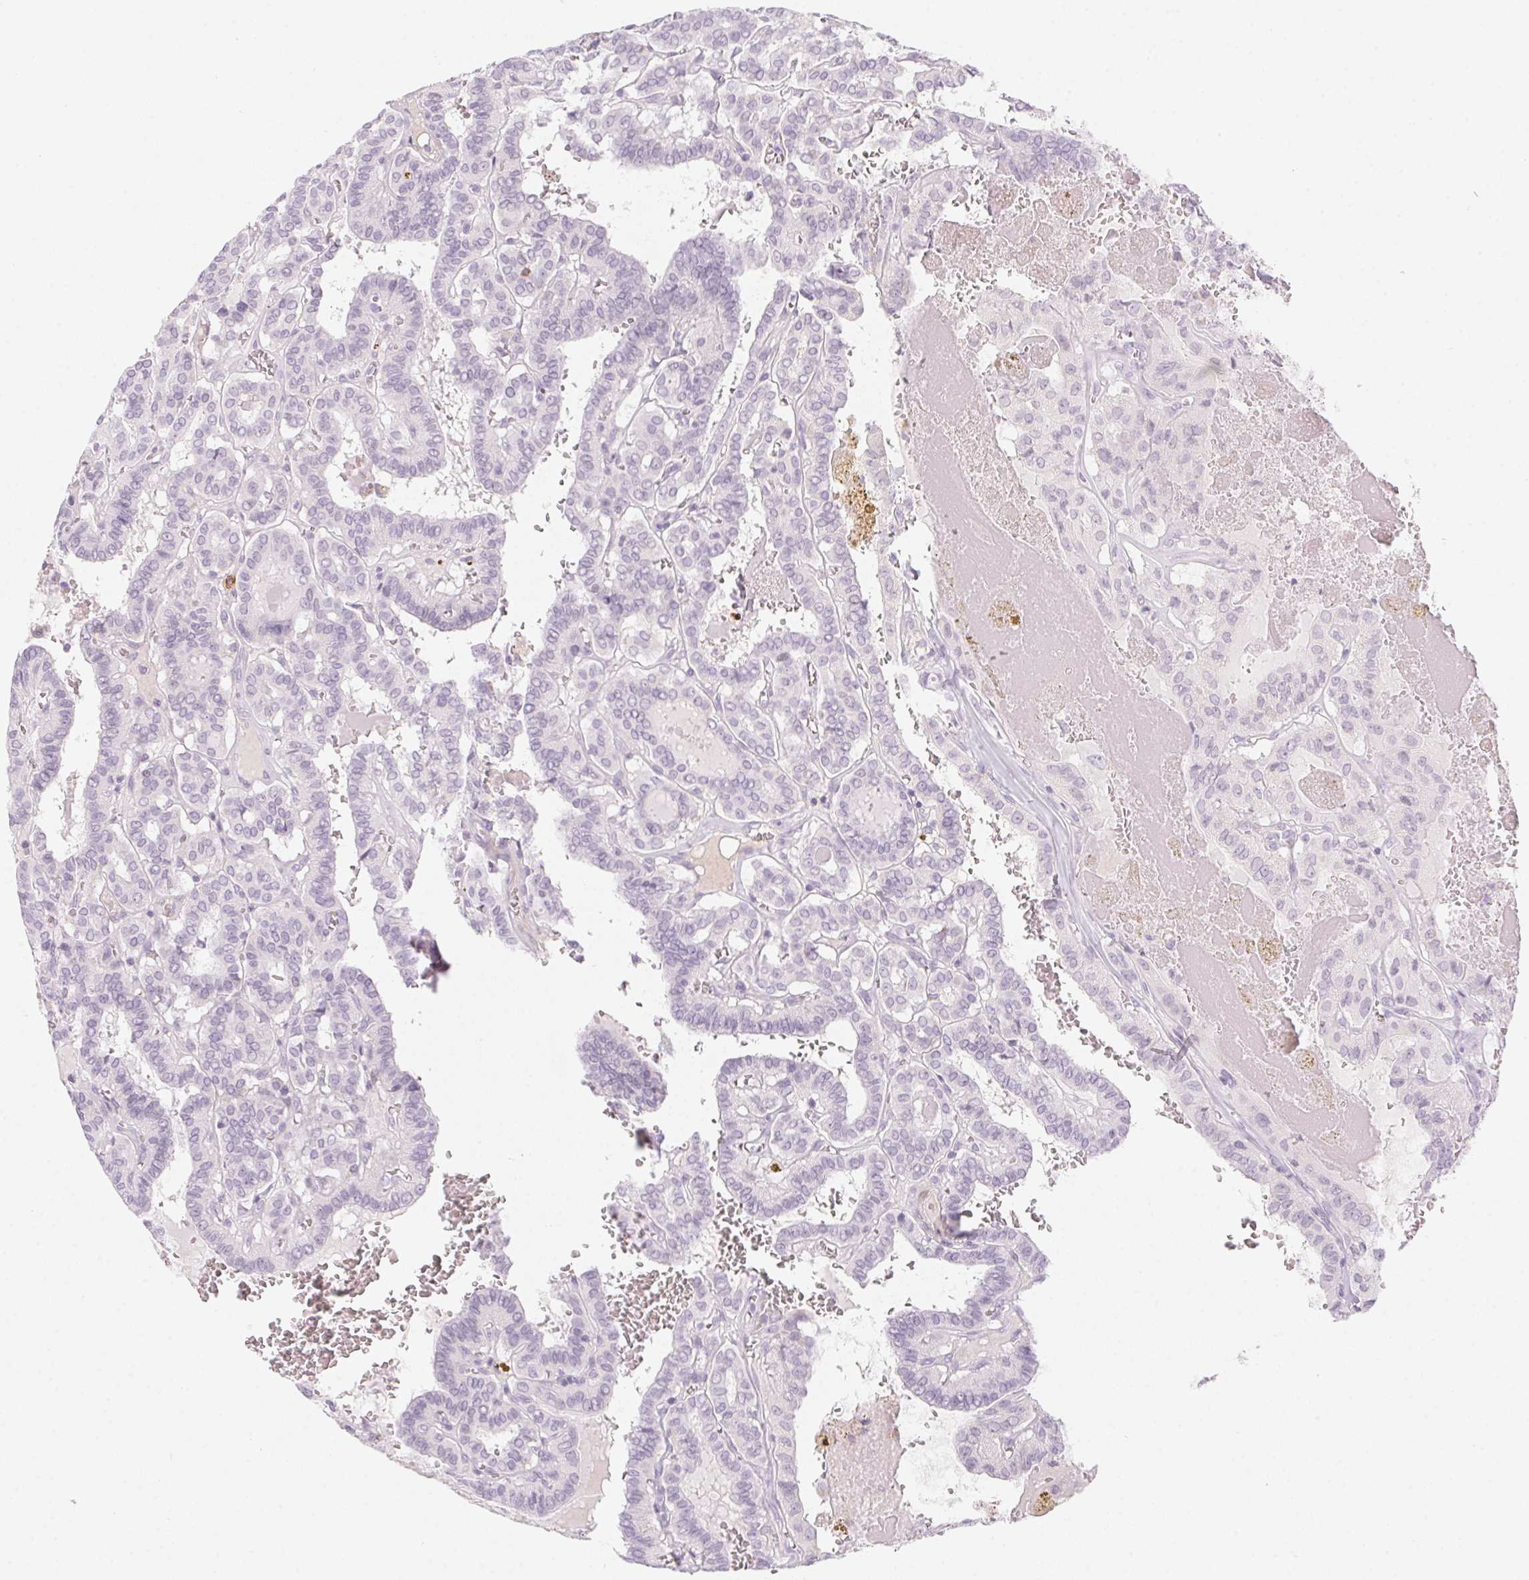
{"staining": {"intensity": "negative", "quantity": "none", "location": "none"}, "tissue": "thyroid cancer", "cell_type": "Tumor cells", "image_type": "cancer", "snomed": [{"axis": "morphology", "description": "Papillary adenocarcinoma, NOS"}, {"axis": "topography", "description": "Thyroid gland"}], "caption": "High magnification brightfield microscopy of thyroid papillary adenocarcinoma stained with DAB (3,3'-diaminobenzidine) (brown) and counterstained with hematoxylin (blue): tumor cells show no significant positivity. Nuclei are stained in blue.", "gene": "PRPH", "patient": {"sex": "female", "age": 21}}